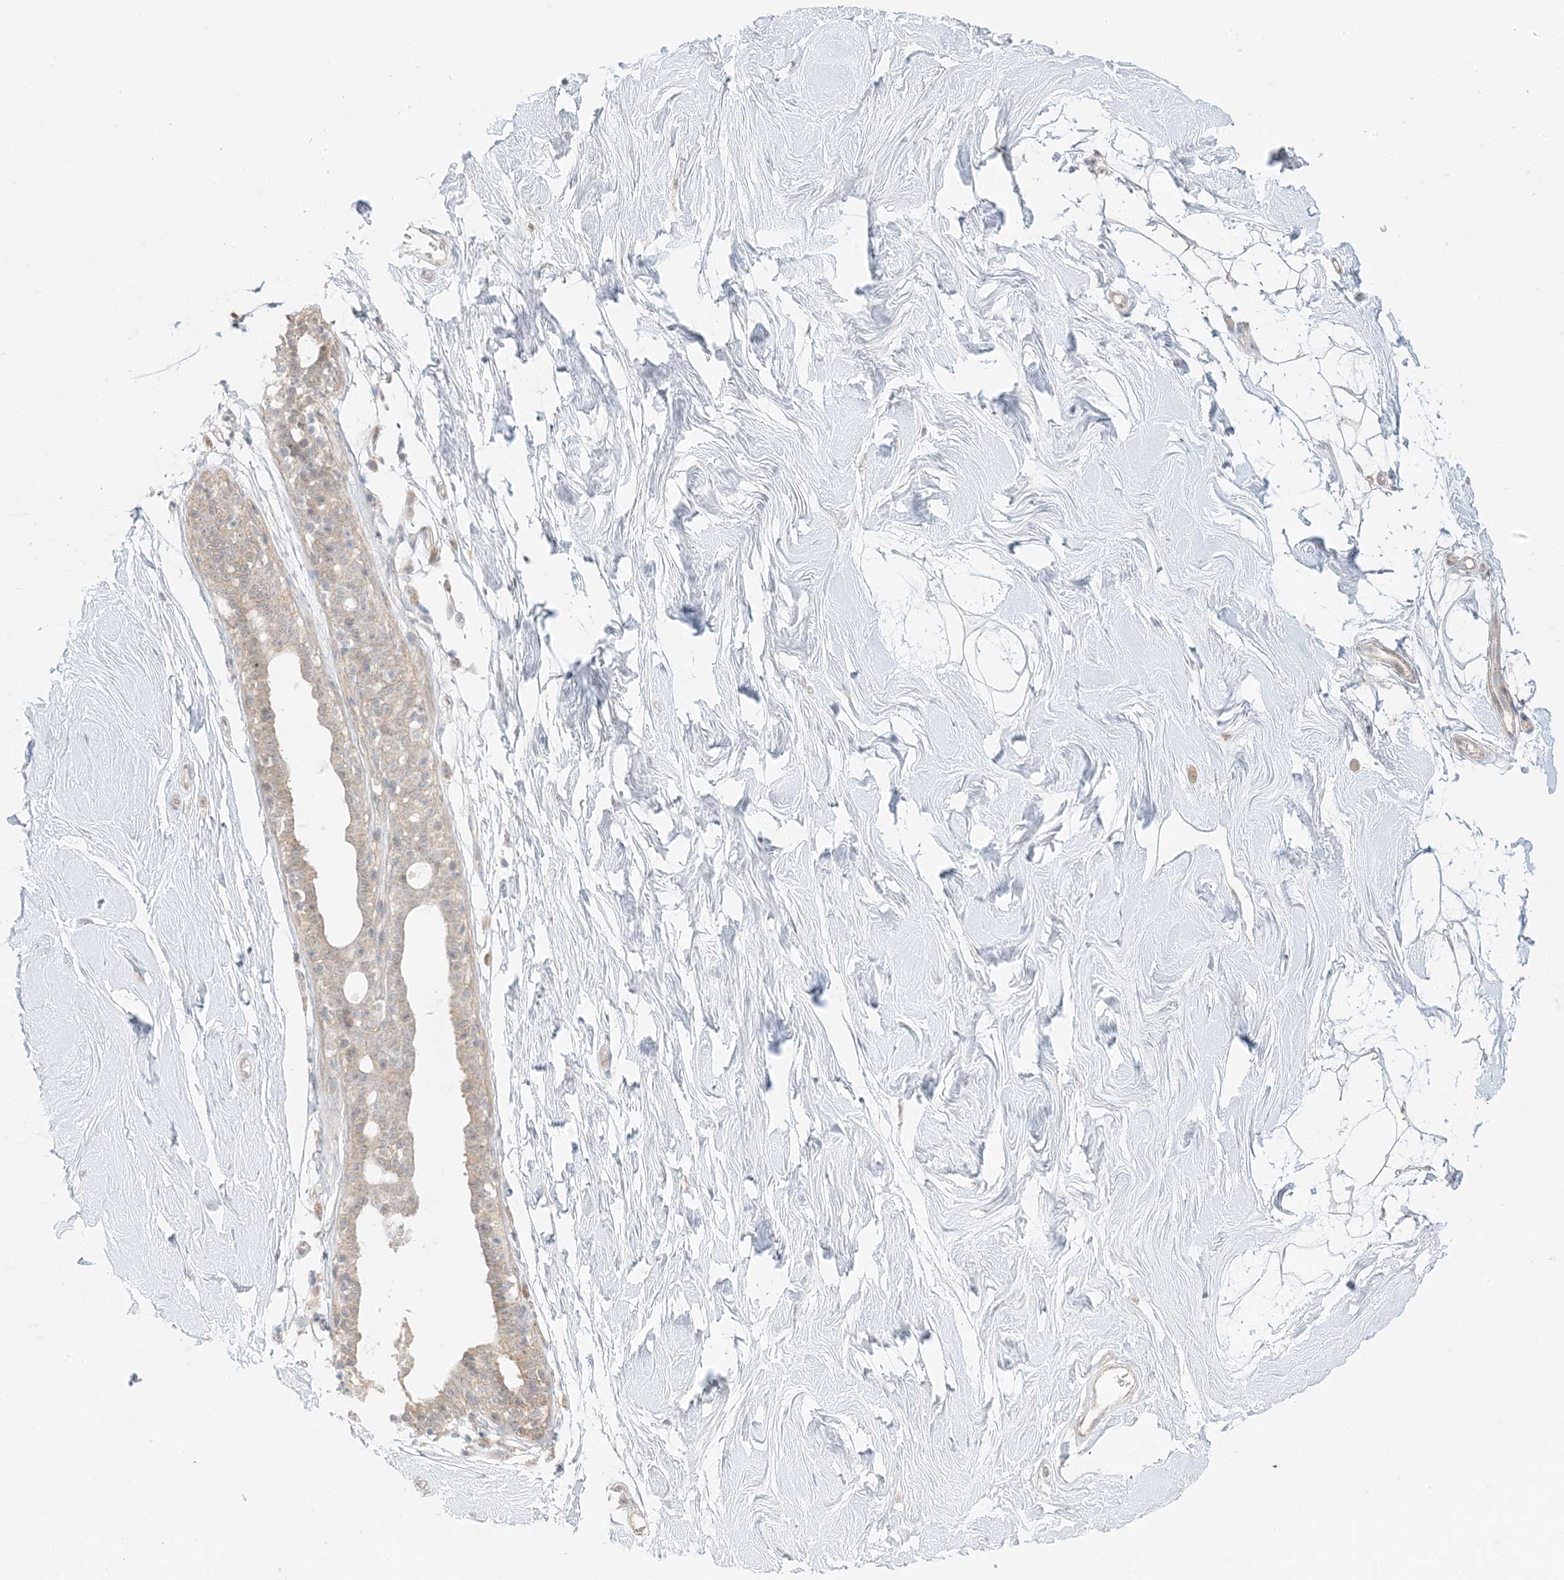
{"staining": {"intensity": "weak", "quantity": "25%-75%", "location": "cytoplasmic/membranous"}, "tissue": "breast", "cell_type": "Adipocytes", "image_type": "normal", "snomed": [{"axis": "morphology", "description": "Normal tissue, NOS"}, {"axis": "topography", "description": "Breast"}], "caption": "Weak cytoplasmic/membranous expression for a protein is seen in about 25%-75% of adipocytes of normal breast using immunohistochemistry.", "gene": "ODC1", "patient": {"sex": "female", "age": 26}}